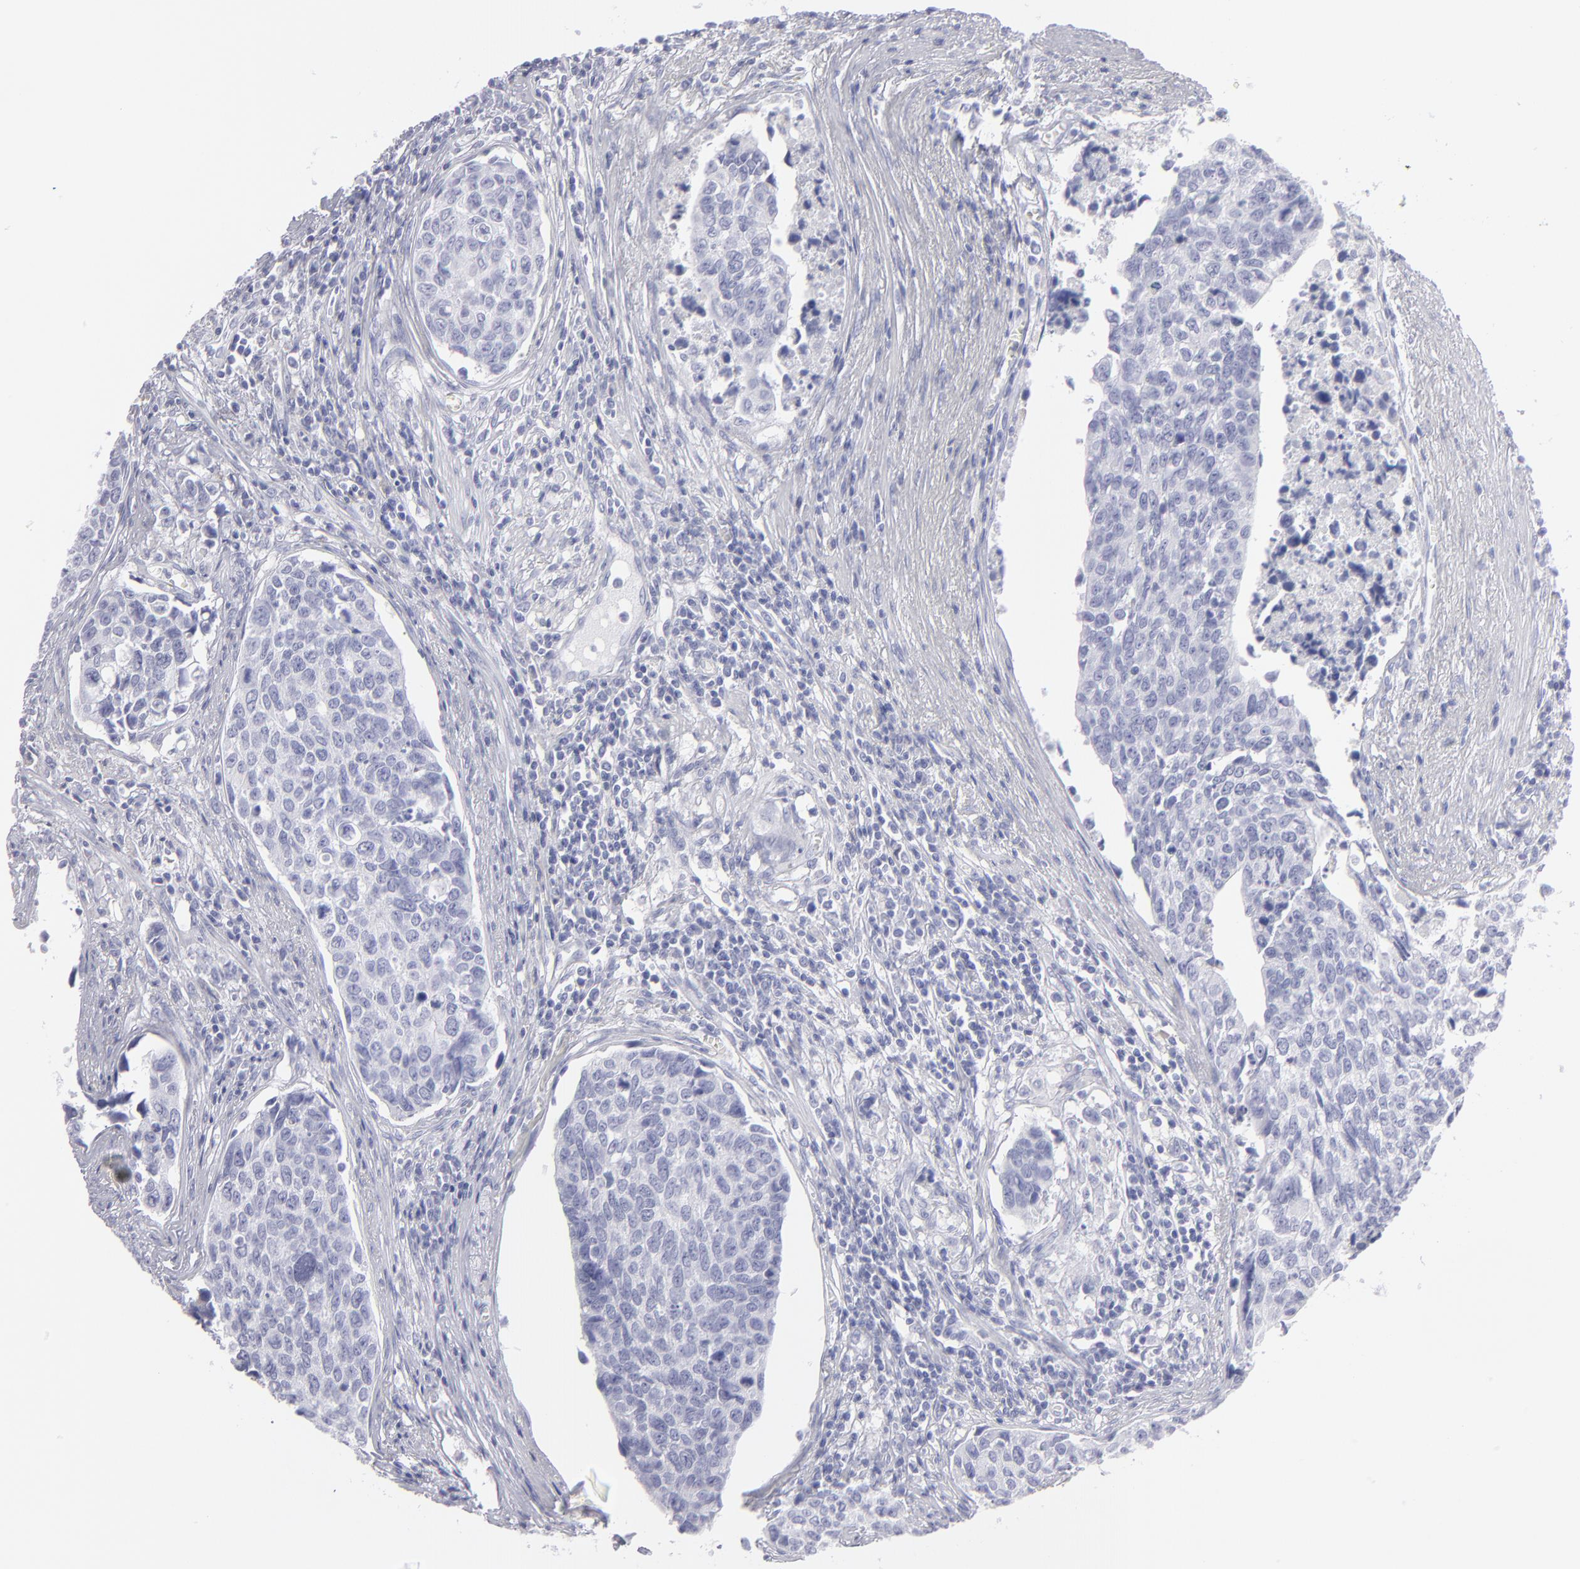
{"staining": {"intensity": "negative", "quantity": "none", "location": "none"}, "tissue": "urothelial cancer", "cell_type": "Tumor cells", "image_type": "cancer", "snomed": [{"axis": "morphology", "description": "Urothelial carcinoma, High grade"}, {"axis": "topography", "description": "Urinary bladder"}], "caption": "Urothelial cancer was stained to show a protein in brown. There is no significant positivity in tumor cells. (Brightfield microscopy of DAB (3,3'-diaminobenzidine) immunohistochemistry (IHC) at high magnification).", "gene": "CALR", "patient": {"sex": "male", "age": 81}}